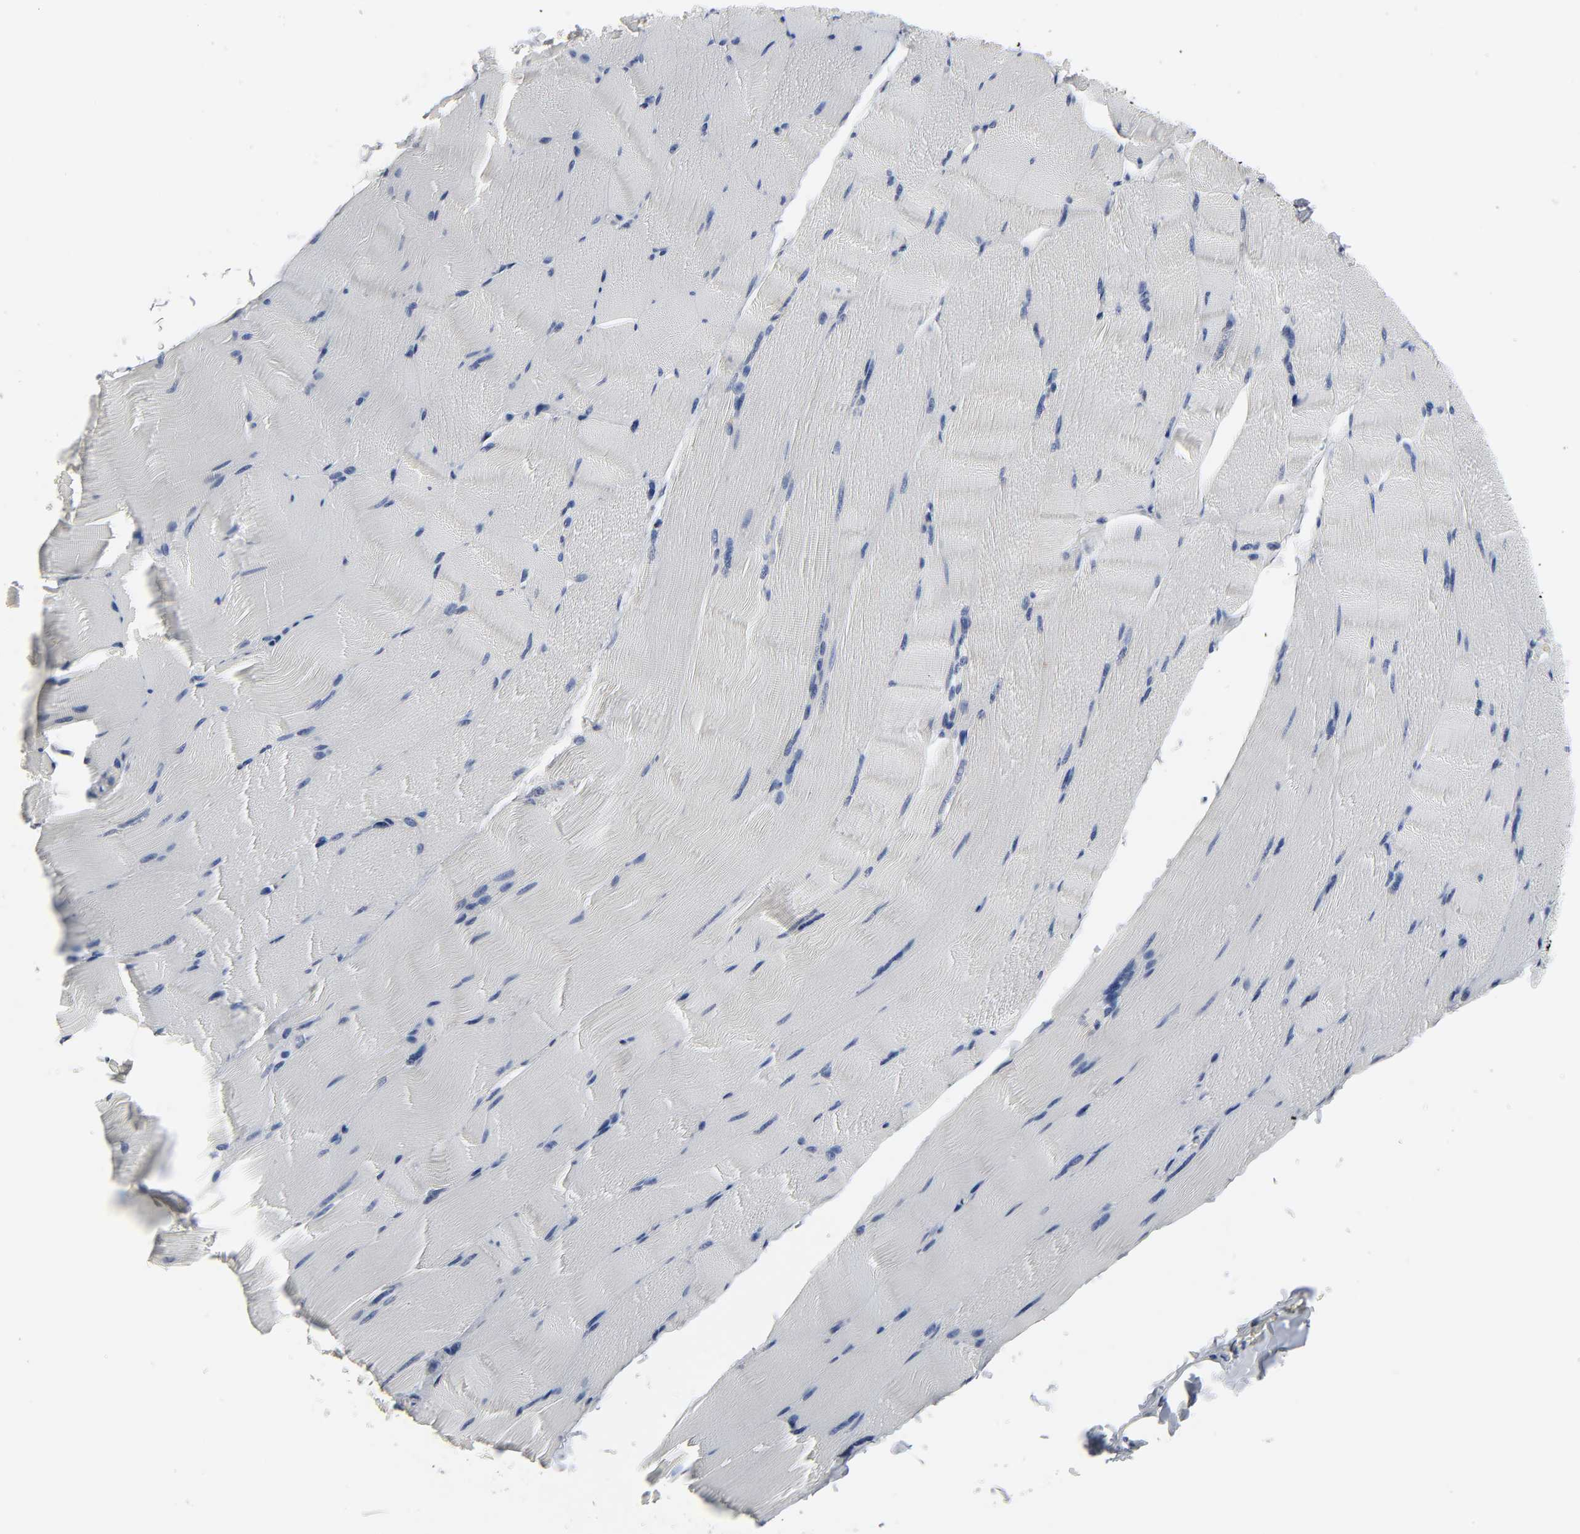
{"staining": {"intensity": "negative", "quantity": "none", "location": "none"}, "tissue": "skeletal muscle", "cell_type": "Myocytes", "image_type": "normal", "snomed": [{"axis": "morphology", "description": "Normal tissue, NOS"}, {"axis": "topography", "description": "Skeletal muscle"}], "caption": "A photomicrograph of skeletal muscle stained for a protein demonstrates no brown staining in myocytes.", "gene": "SALL2", "patient": {"sex": "male", "age": 62}}